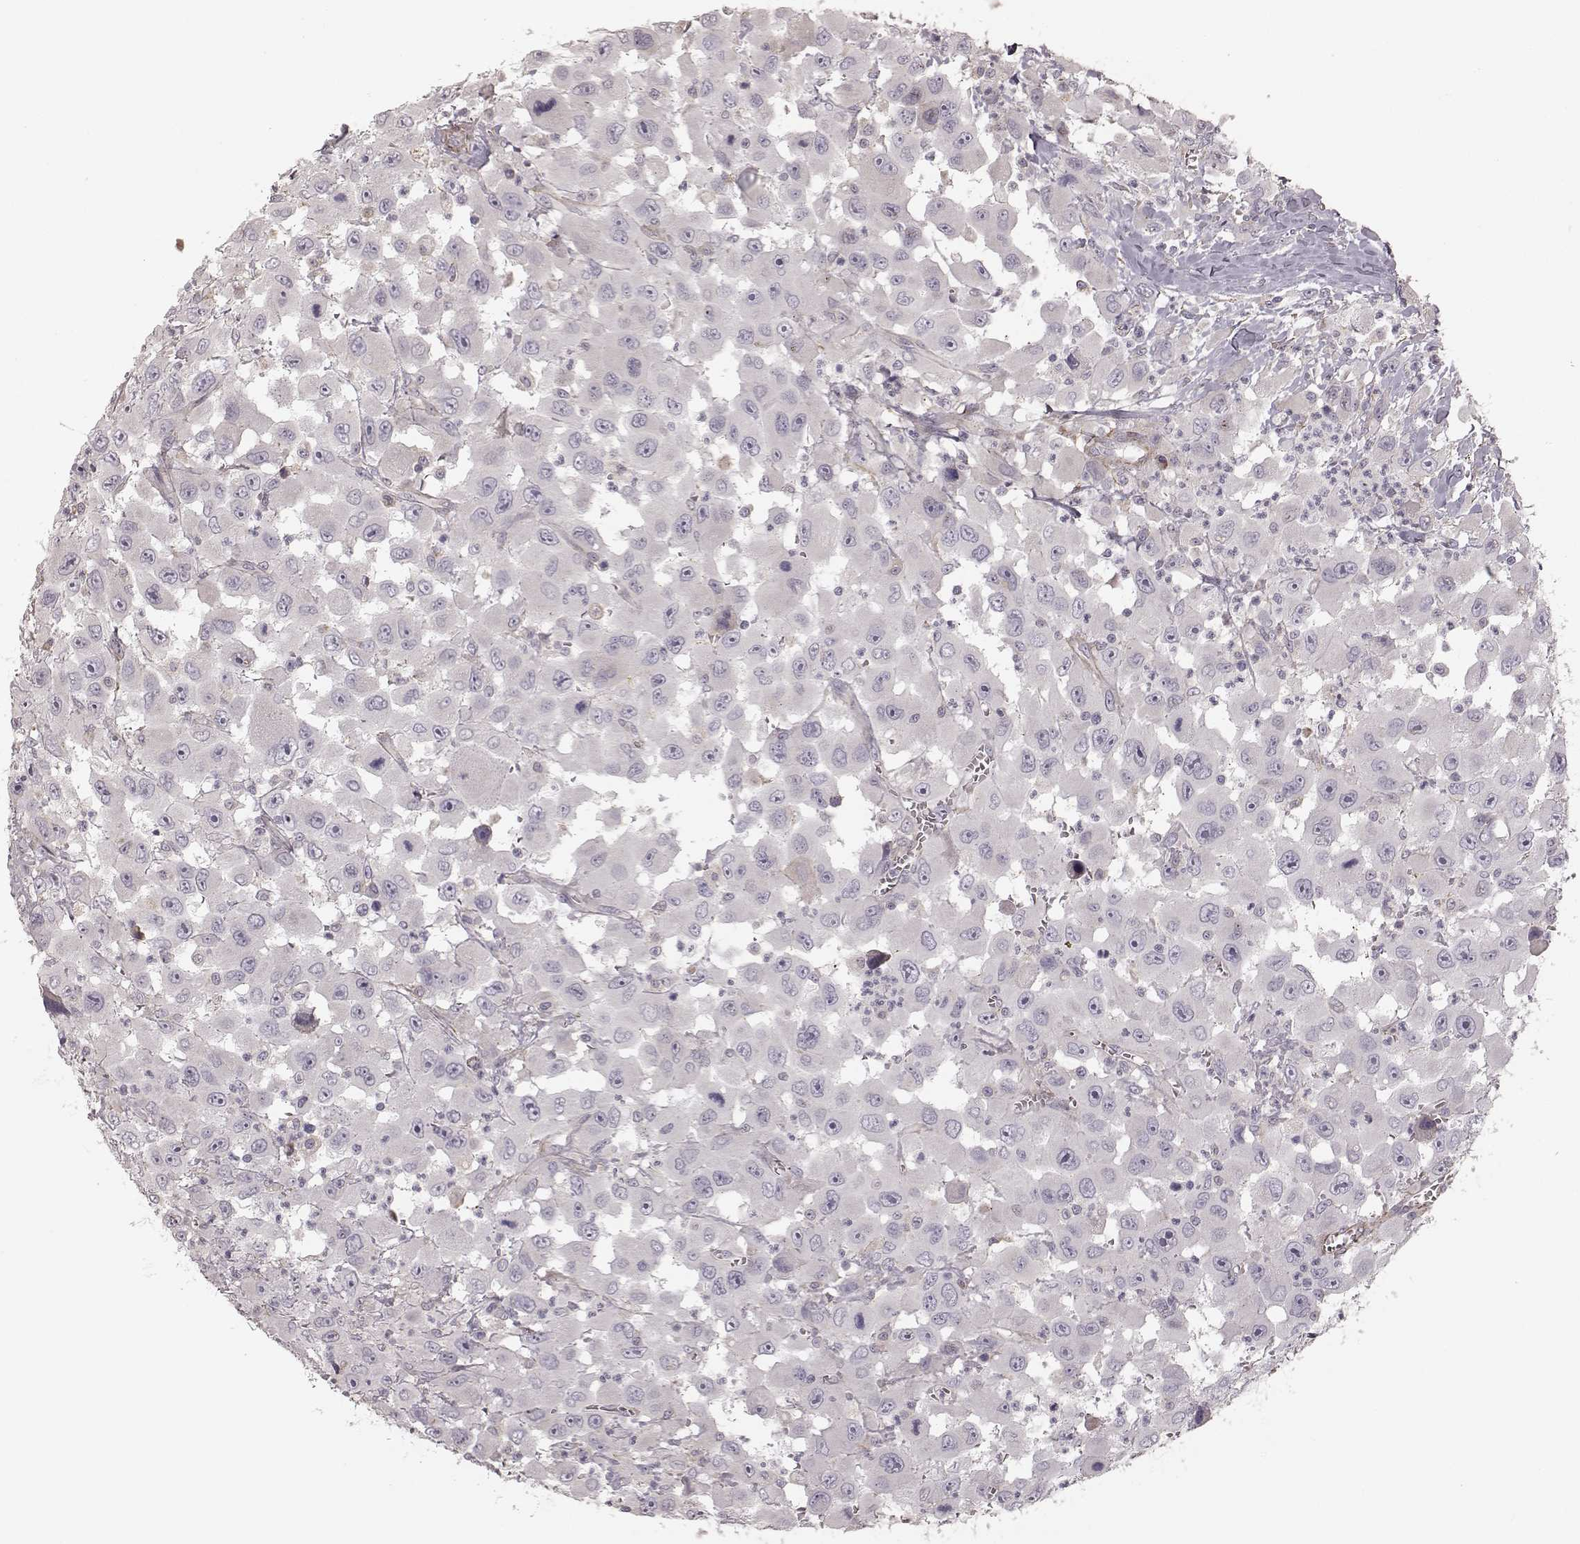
{"staining": {"intensity": "negative", "quantity": "none", "location": "none"}, "tissue": "head and neck cancer", "cell_type": "Tumor cells", "image_type": "cancer", "snomed": [{"axis": "morphology", "description": "Squamous cell carcinoma, NOS"}, {"axis": "morphology", "description": "Squamous cell carcinoma, metastatic, NOS"}, {"axis": "topography", "description": "Oral tissue"}, {"axis": "topography", "description": "Head-Neck"}], "caption": "The histopathology image reveals no staining of tumor cells in squamous cell carcinoma (head and neck). (Stains: DAB immunohistochemistry (IHC) with hematoxylin counter stain, Microscopy: brightfield microscopy at high magnification).", "gene": "KCNJ9", "patient": {"sex": "female", "age": 85}}